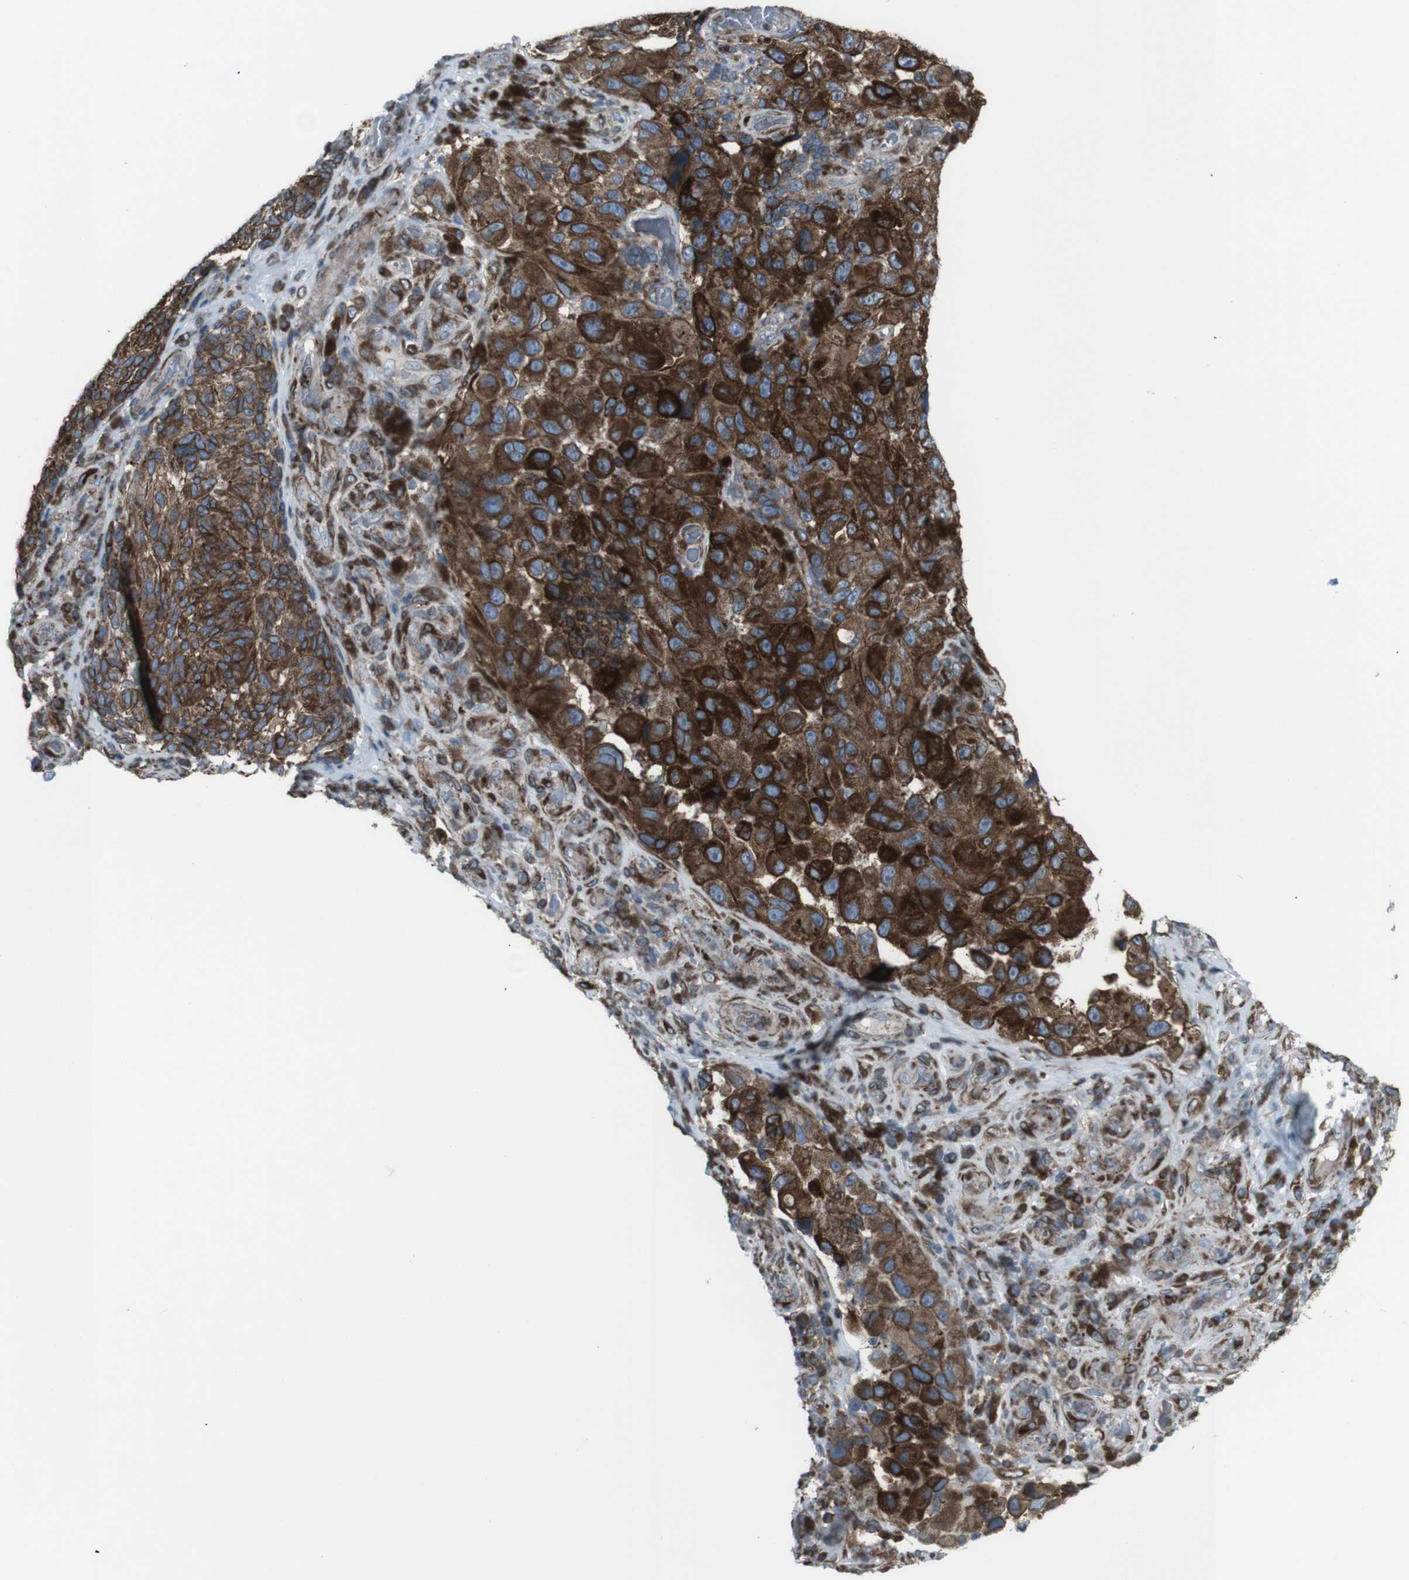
{"staining": {"intensity": "strong", "quantity": ">75%", "location": "cytoplasmic/membranous"}, "tissue": "melanoma", "cell_type": "Tumor cells", "image_type": "cancer", "snomed": [{"axis": "morphology", "description": "Malignant melanoma, NOS"}, {"axis": "topography", "description": "Skin"}], "caption": "Malignant melanoma was stained to show a protein in brown. There is high levels of strong cytoplasmic/membranous staining in approximately >75% of tumor cells.", "gene": "LNPK", "patient": {"sex": "female", "age": 73}}